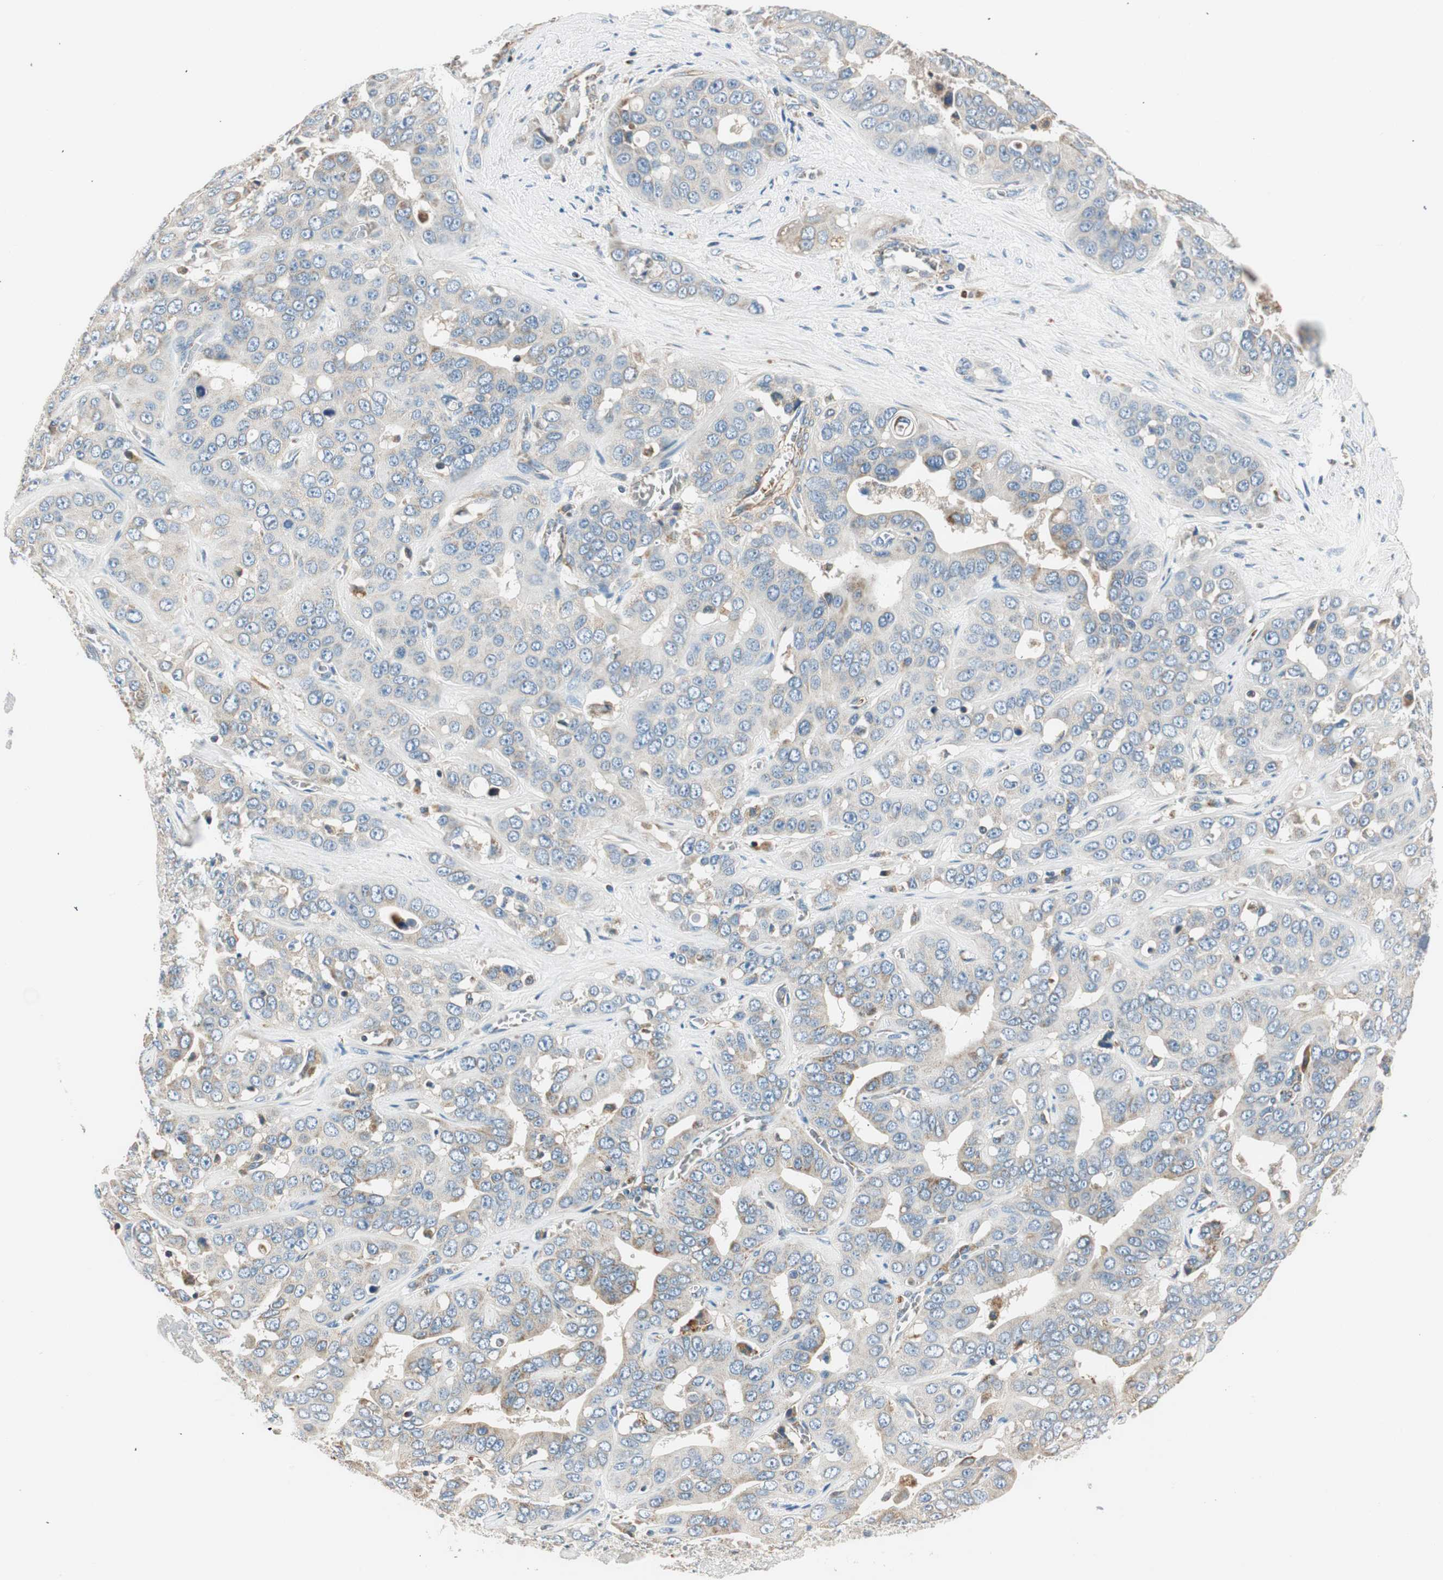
{"staining": {"intensity": "weak", "quantity": "25%-75%", "location": "cytoplasmic/membranous"}, "tissue": "liver cancer", "cell_type": "Tumor cells", "image_type": "cancer", "snomed": [{"axis": "morphology", "description": "Cholangiocarcinoma"}, {"axis": "topography", "description": "Liver"}], "caption": "Weak cytoplasmic/membranous expression is present in about 25%-75% of tumor cells in liver cholangiocarcinoma. The staining was performed using DAB, with brown indicating positive protein expression. Nuclei are stained blue with hematoxylin.", "gene": "RORB", "patient": {"sex": "female", "age": 52}}